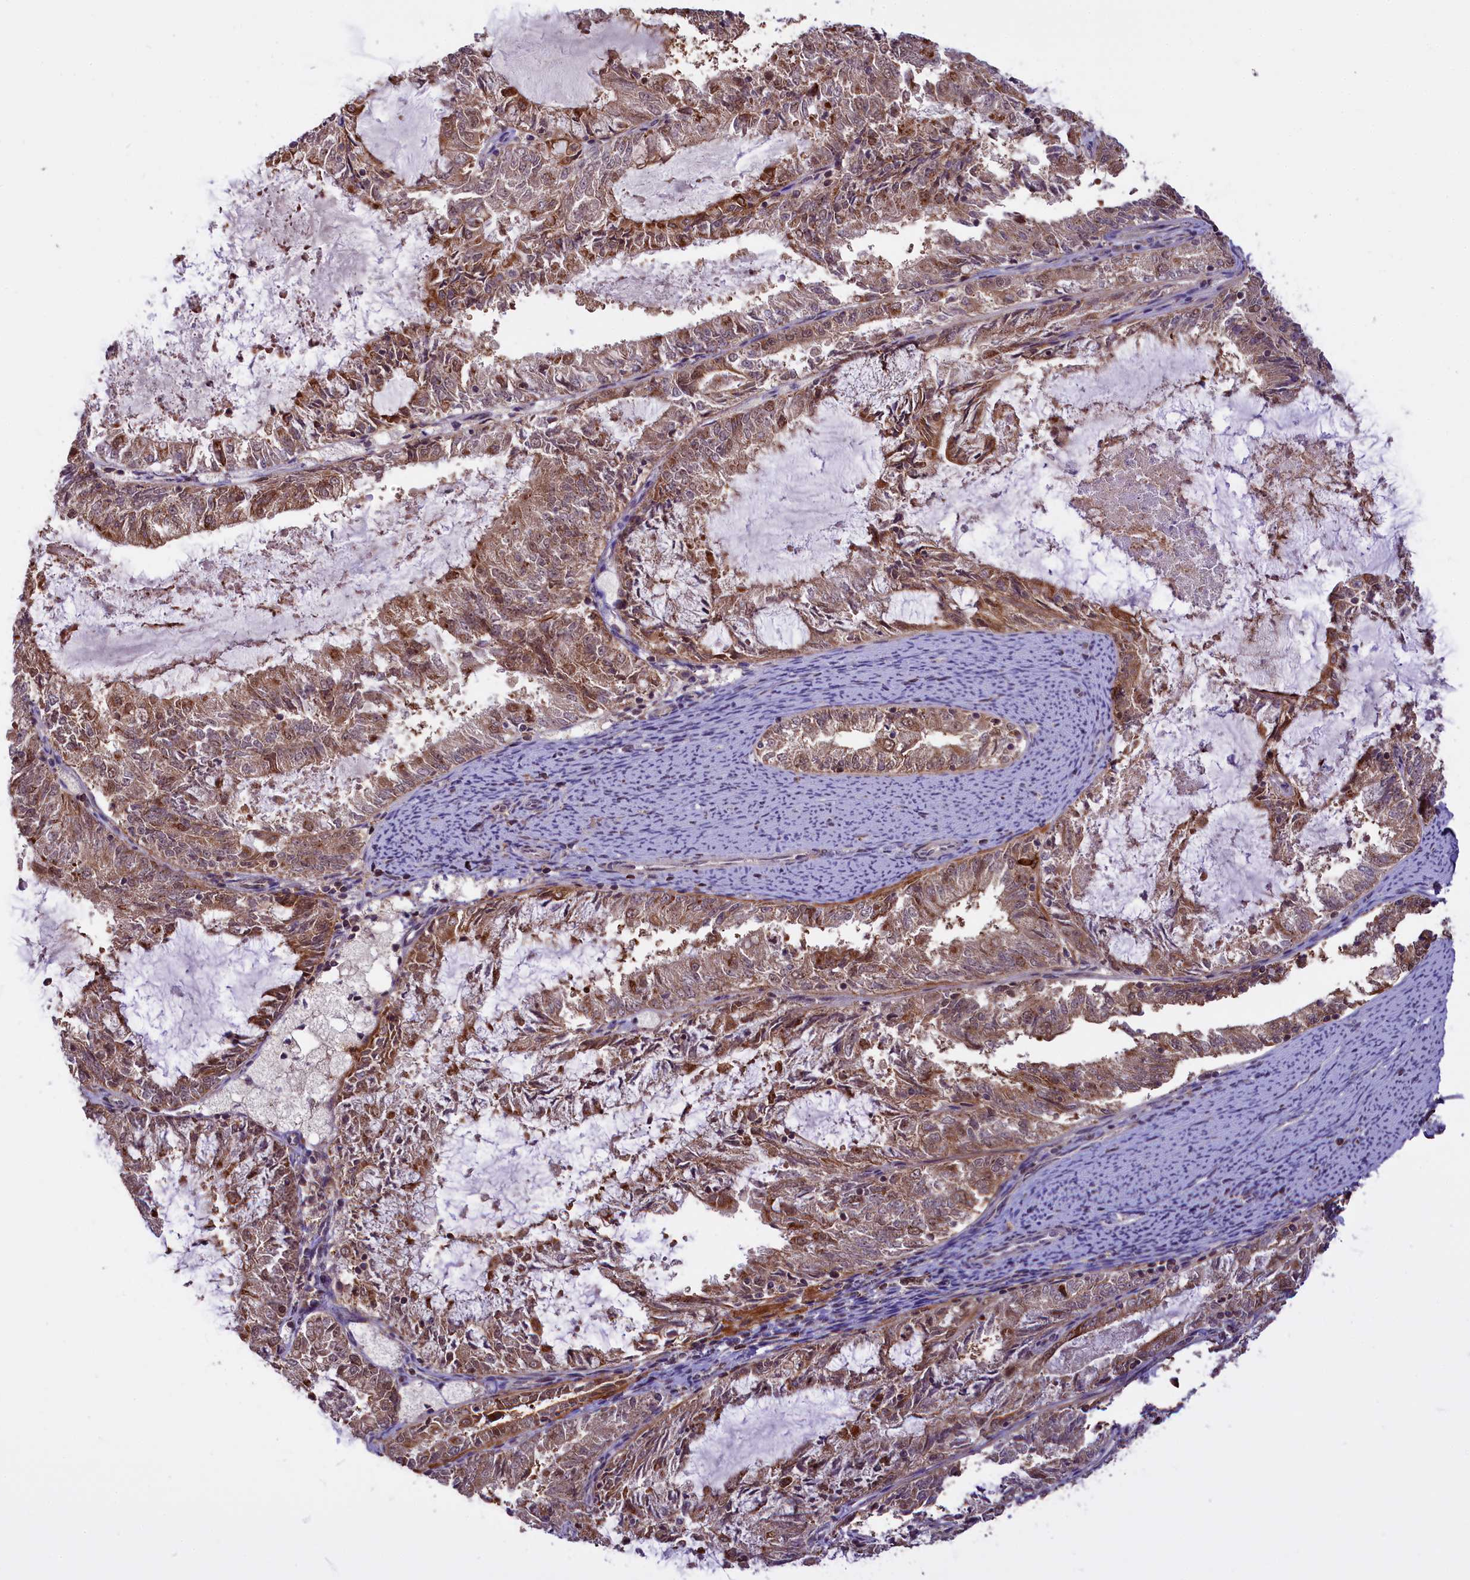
{"staining": {"intensity": "moderate", "quantity": "25%-75%", "location": "cytoplasmic/membranous"}, "tissue": "endometrial cancer", "cell_type": "Tumor cells", "image_type": "cancer", "snomed": [{"axis": "morphology", "description": "Adenocarcinoma, NOS"}, {"axis": "topography", "description": "Endometrium"}], "caption": "DAB (3,3'-diaminobenzidine) immunohistochemical staining of human endometrial cancer shows moderate cytoplasmic/membranous protein expression in about 25%-75% of tumor cells.", "gene": "CARD8", "patient": {"sex": "female", "age": 57}}